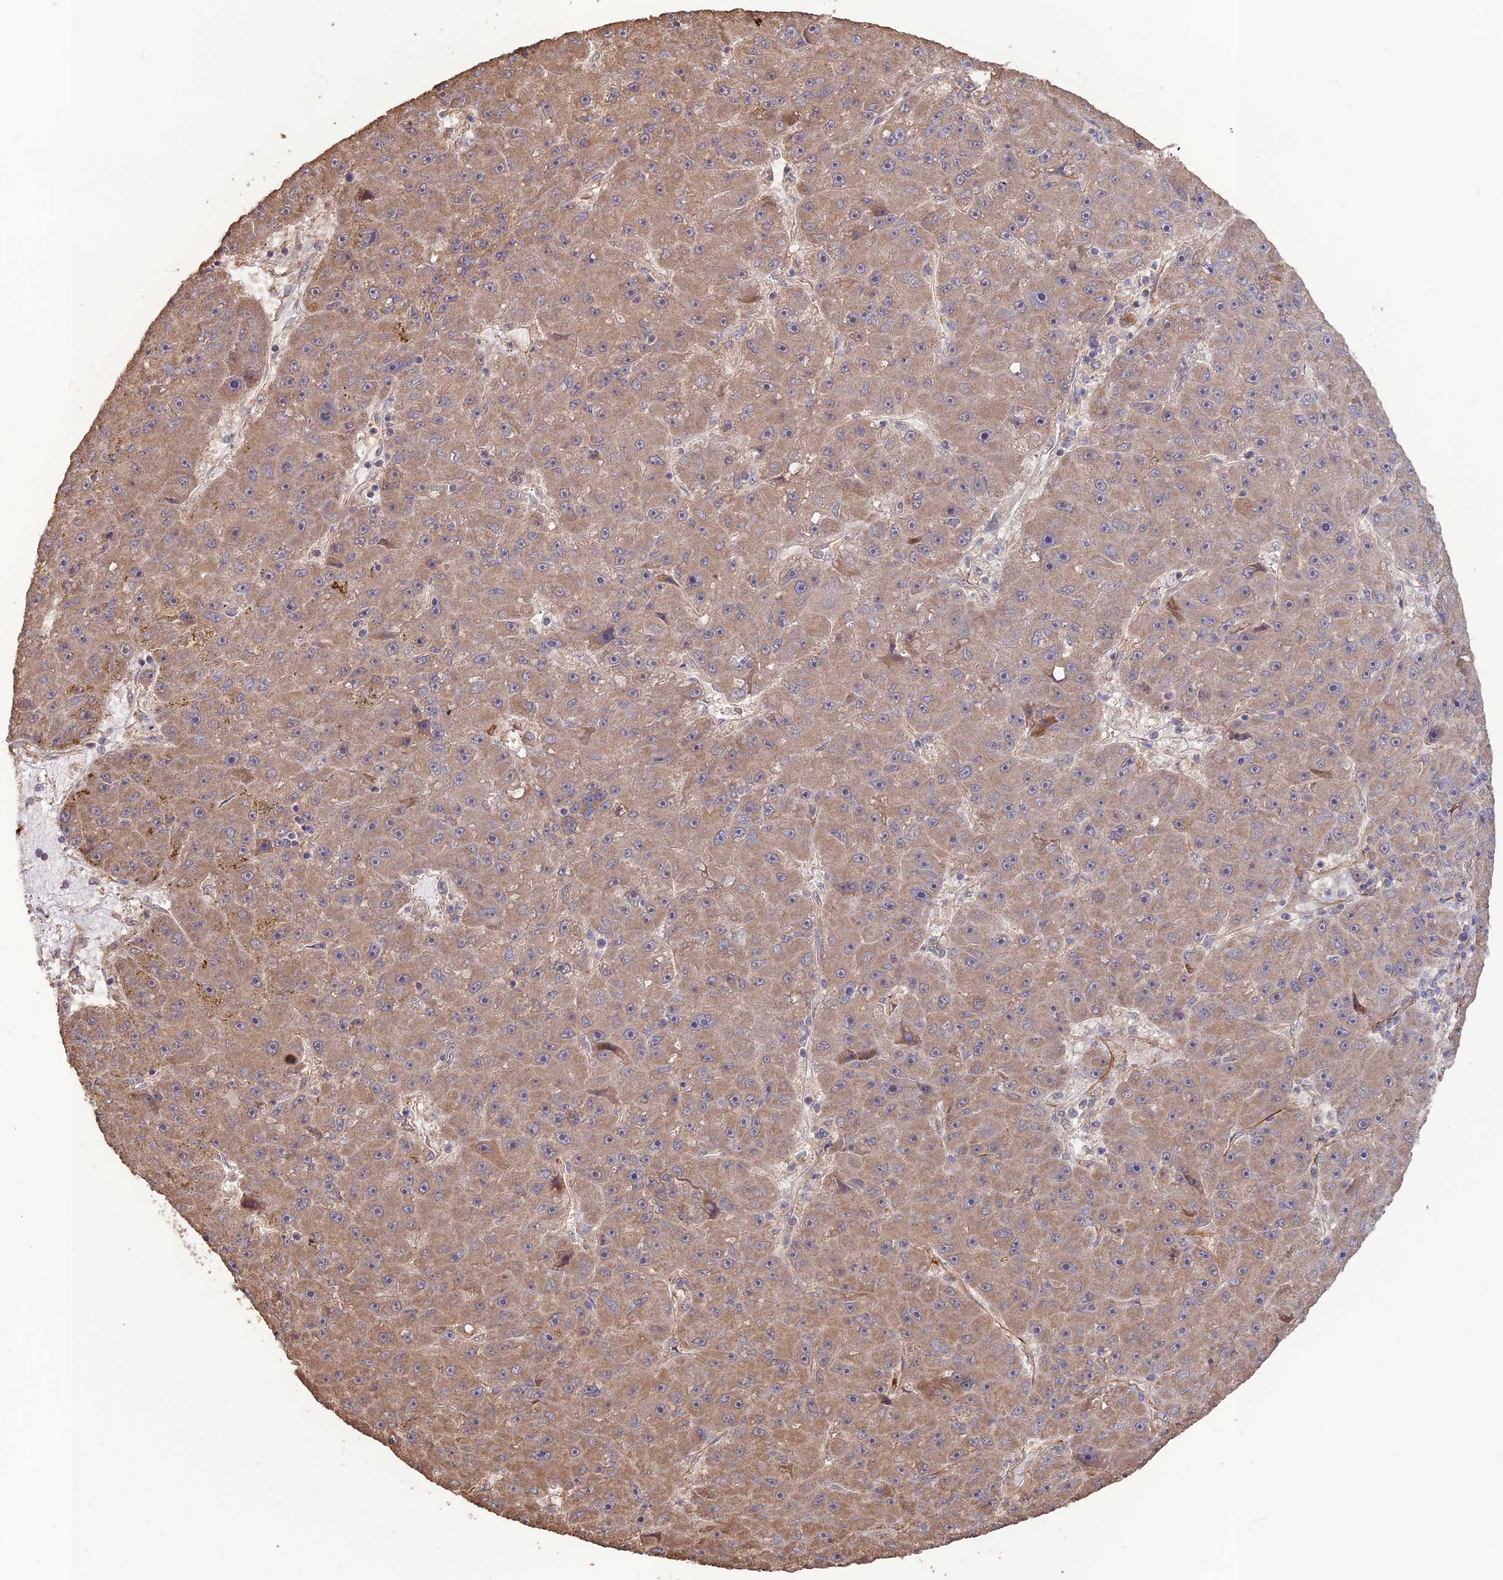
{"staining": {"intensity": "moderate", "quantity": "<25%", "location": "cytoplasmic/membranous"}, "tissue": "liver cancer", "cell_type": "Tumor cells", "image_type": "cancer", "snomed": [{"axis": "morphology", "description": "Carcinoma, Hepatocellular, NOS"}, {"axis": "topography", "description": "Liver"}], "caption": "DAB immunohistochemical staining of hepatocellular carcinoma (liver) reveals moderate cytoplasmic/membranous protein positivity in approximately <25% of tumor cells. (Brightfield microscopy of DAB IHC at high magnification).", "gene": "LAYN", "patient": {"sex": "male", "age": 67}}